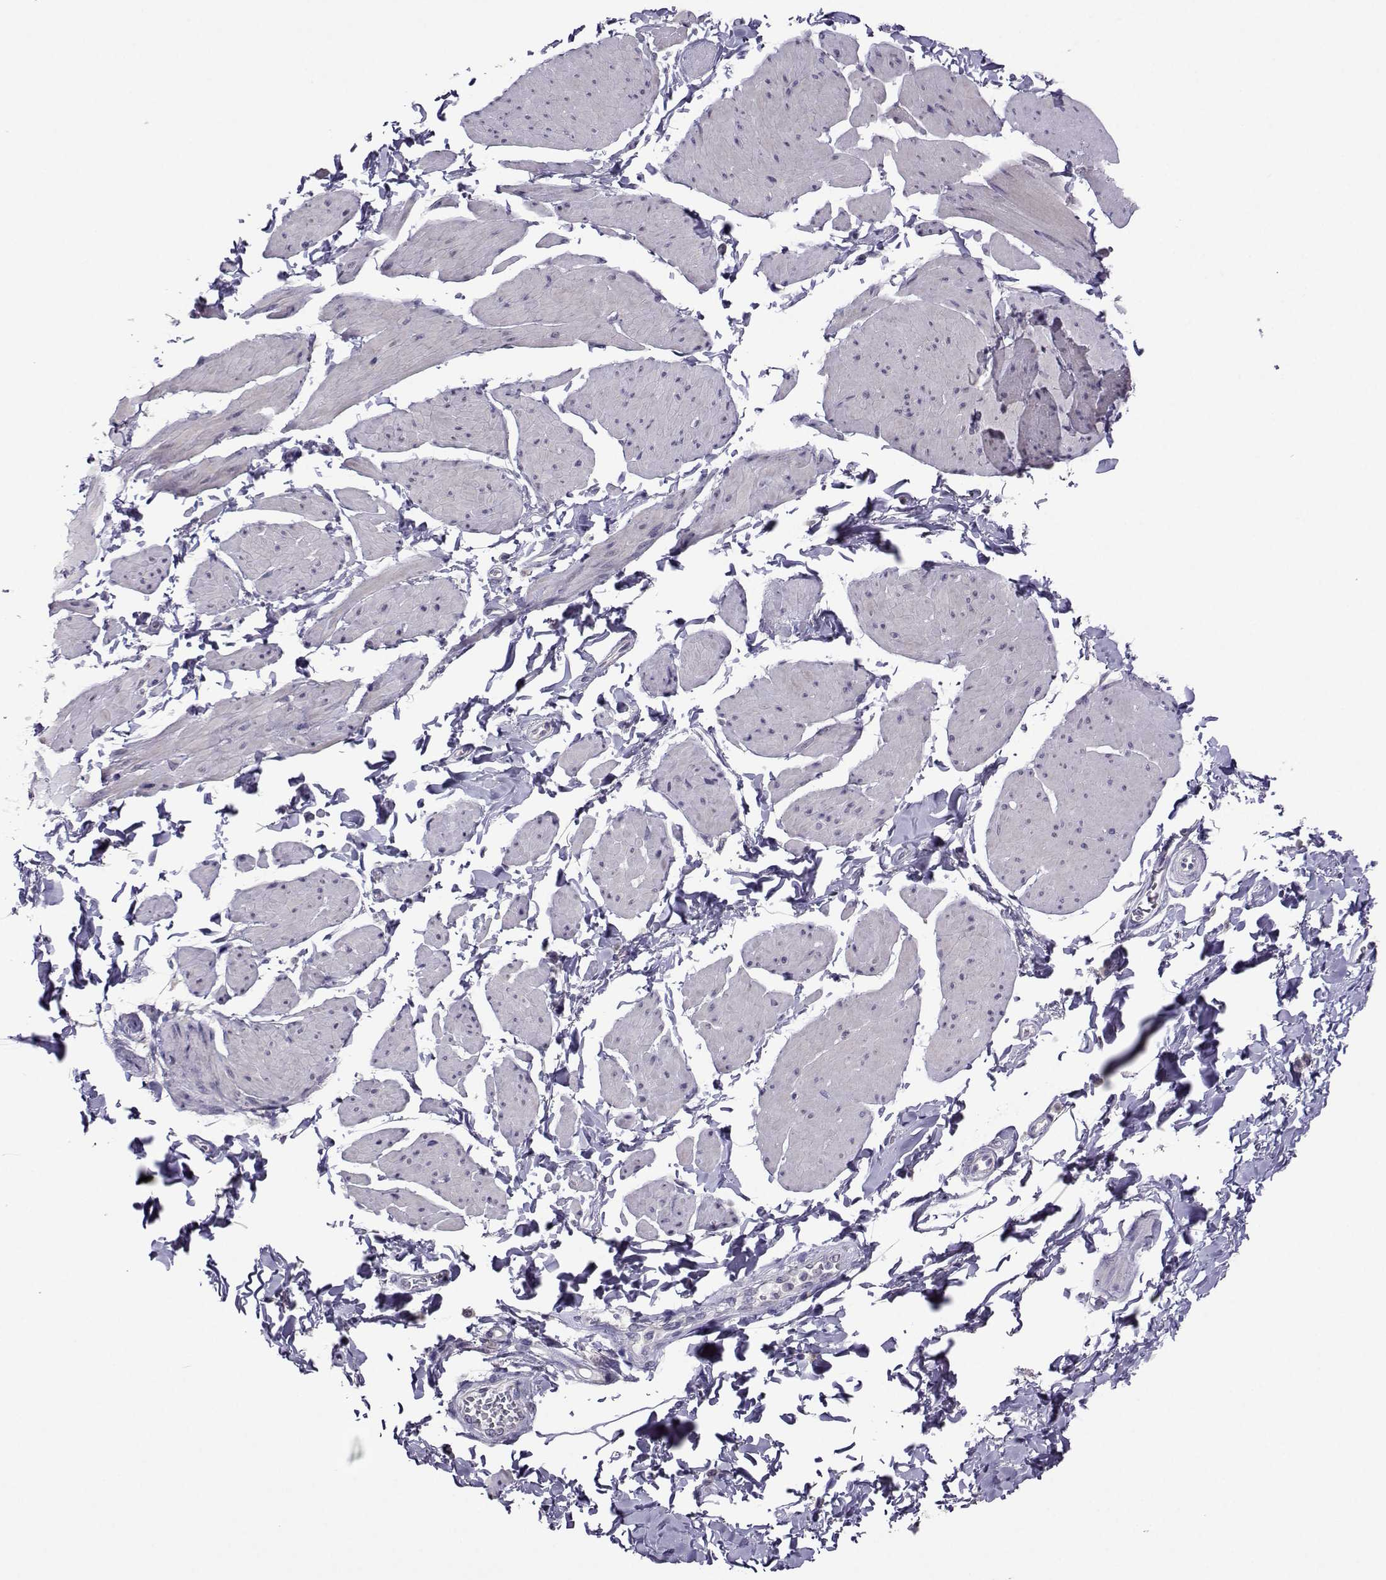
{"staining": {"intensity": "negative", "quantity": "none", "location": "none"}, "tissue": "smooth muscle", "cell_type": "Smooth muscle cells", "image_type": "normal", "snomed": [{"axis": "morphology", "description": "Normal tissue, NOS"}, {"axis": "topography", "description": "Adipose tissue"}, {"axis": "topography", "description": "Smooth muscle"}, {"axis": "topography", "description": "Peripheral nerve tissue"}], "caption": "Smooth muscle stained for a protein using IHC shows no expression smooth muscle cells.", "gene": "DDX20", "patient": {"sex": "male", "age": 83}}